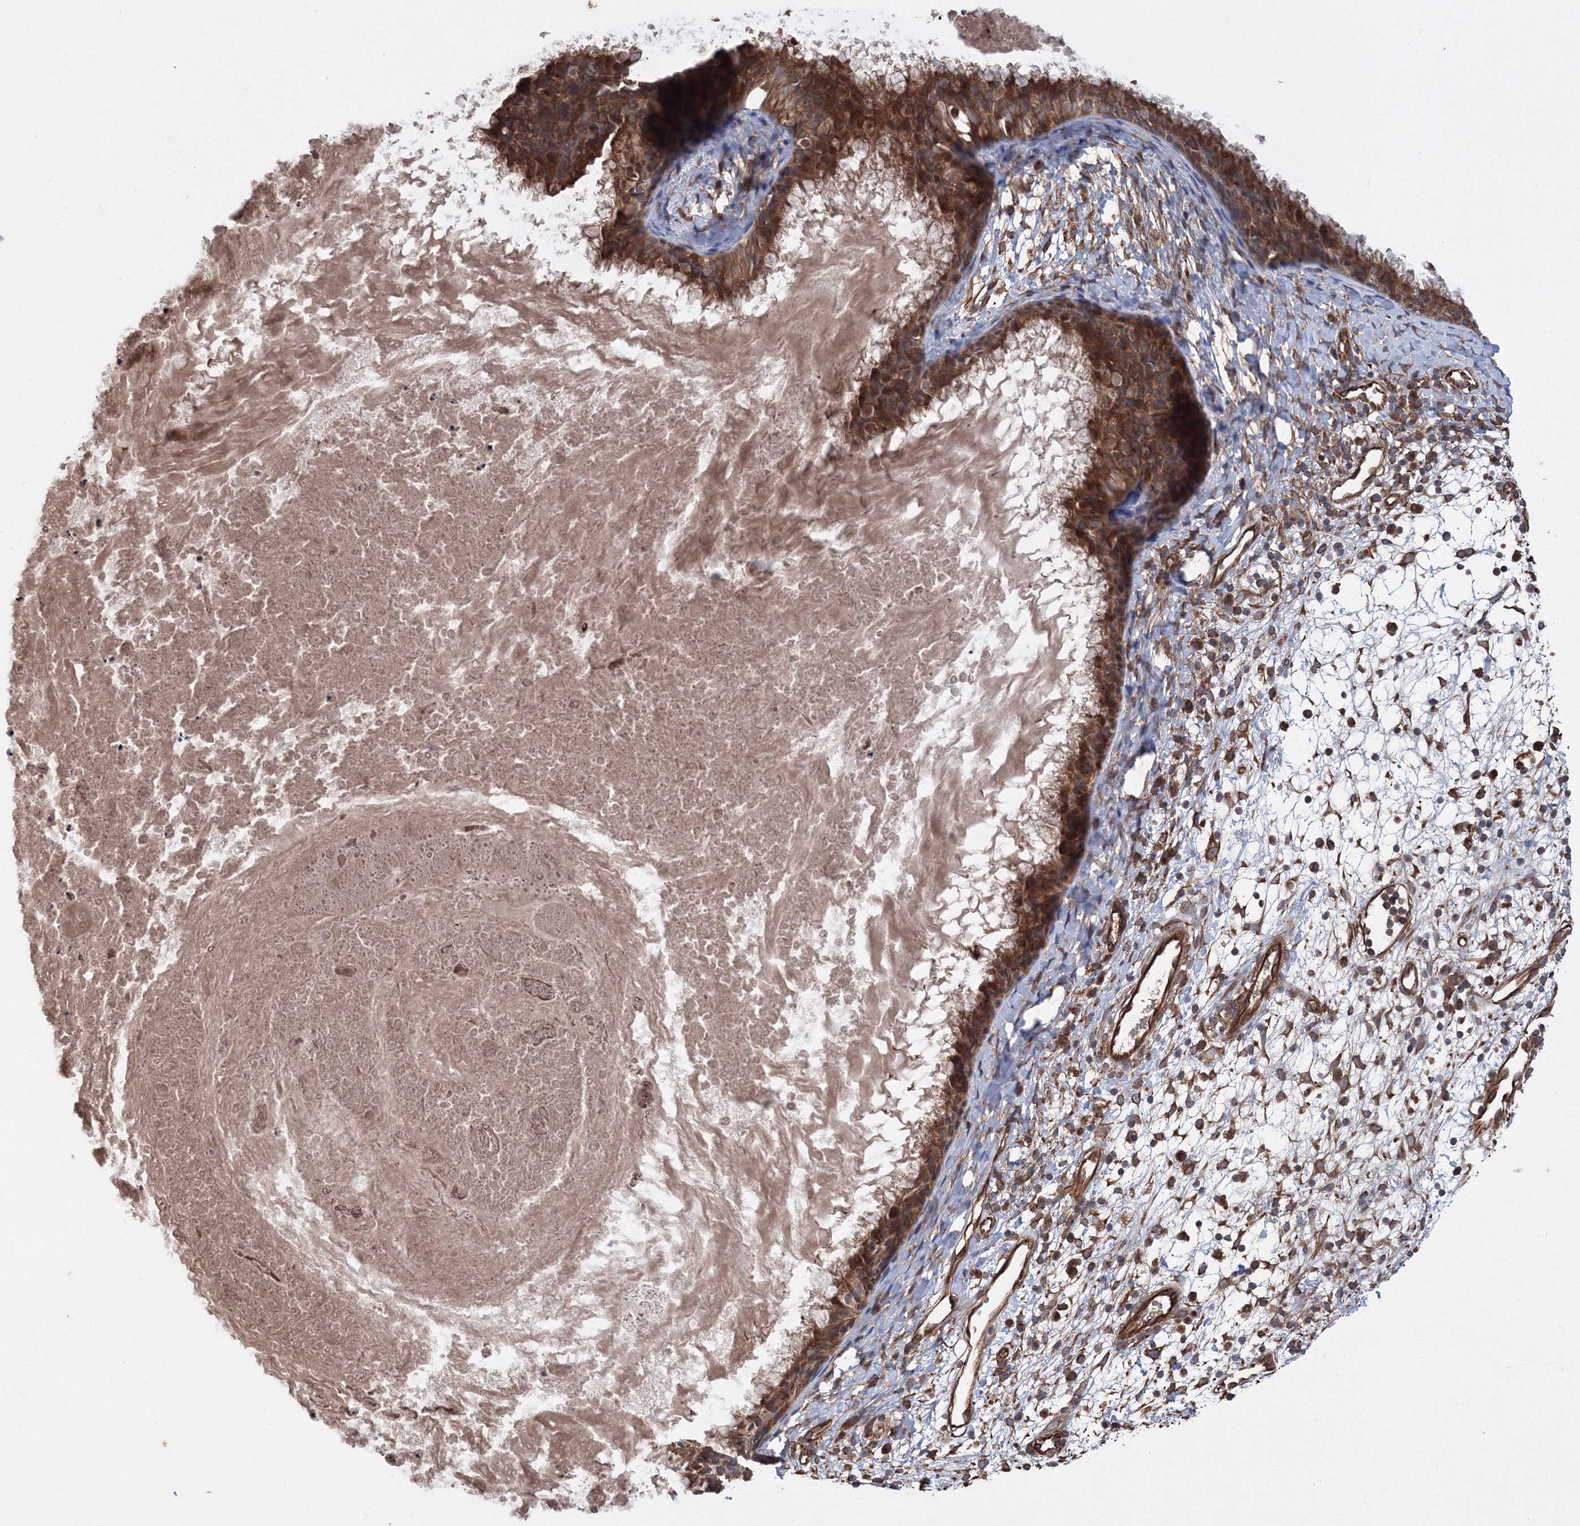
{"staining": {"intensity": "moderate", "quantity": ">75%", "location": "cytoplasmic/membranous"}, "tissue": "nasopharynx", "cell_type": "Respiratory epithelial cells", "image_type": "normal", "snomed": [{"axis": "morphology", "description": "Normal tissue, NOS"}, {"axis": "topography", "description": "Nasopharynx"}], "caption": "A photomicrograph of nasopharynx stained for a protein displays moderate cytoplasmic/membranous brown staining in respiratory epithelial cells. (DAB (3,3'-diaminobenzidine) IHC, brown staining for protein, blue staining for nuclei).", "gene": "ATG3", "patient": {"sex": "male", "age": 22}}